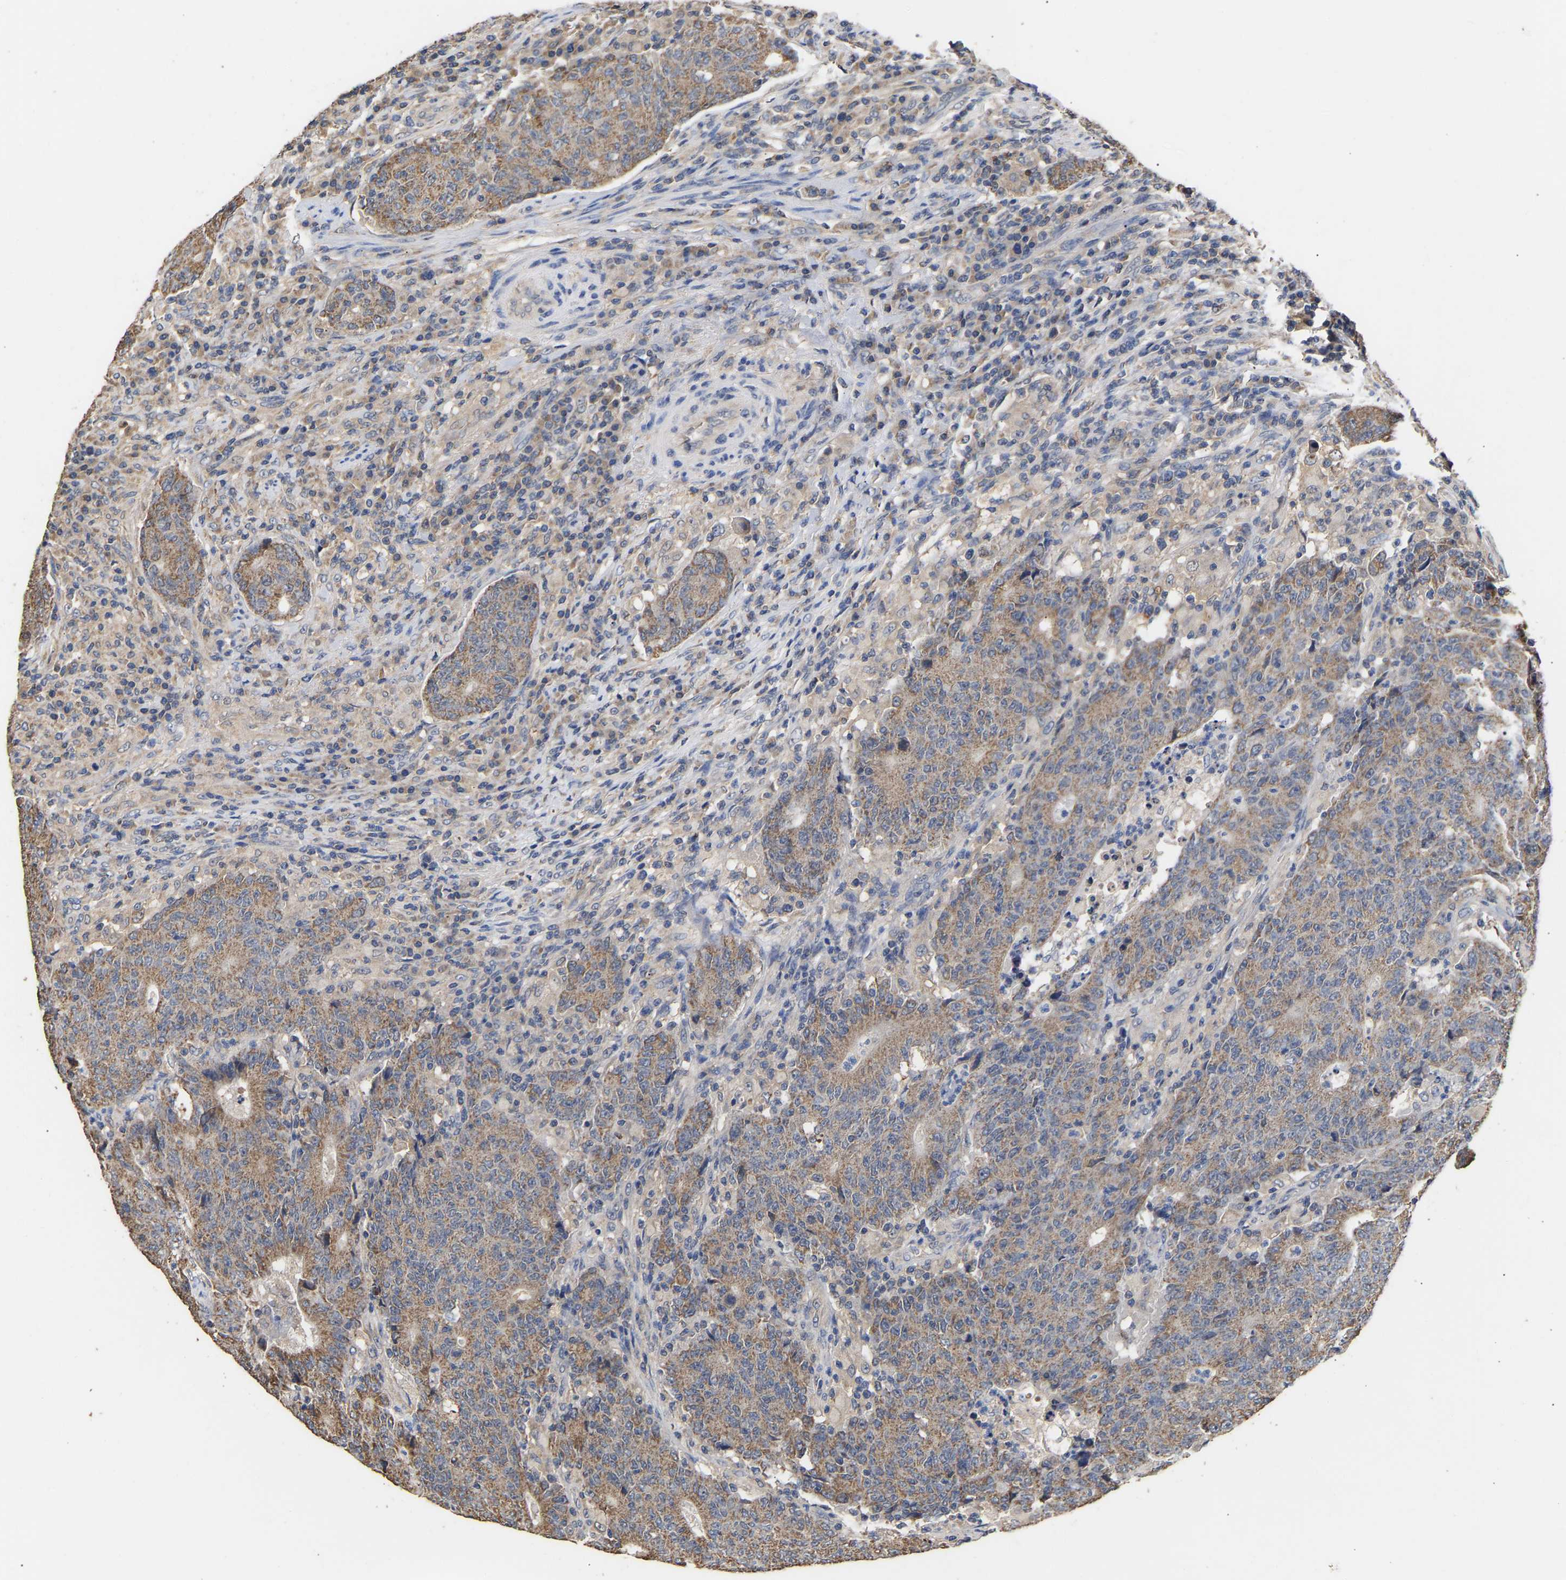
{"staining": {"intensity": "moderate", "quantity": ">75%", "location": "cytoplasmic/membranous"}, "tissue": "colorectal cancer", "cell_type": "Tumor cells", "image_type": "cancer", "snomed": [{"axis": "morphology", "description": "Normal tissue, NOS"}, {"axis": "morphology", "description": "Adenocarcinoma, NOS"}, {"axis": "topography", "description": "Colon"}], "caption": "A medium amount of moderate cytoplasmic/membranous expression is identified in about >75% of tumor cells in colorectal adenocarcinoma tissue.", "gene": "ZNF26", "patient": {"sex": "female", "age": 75}}